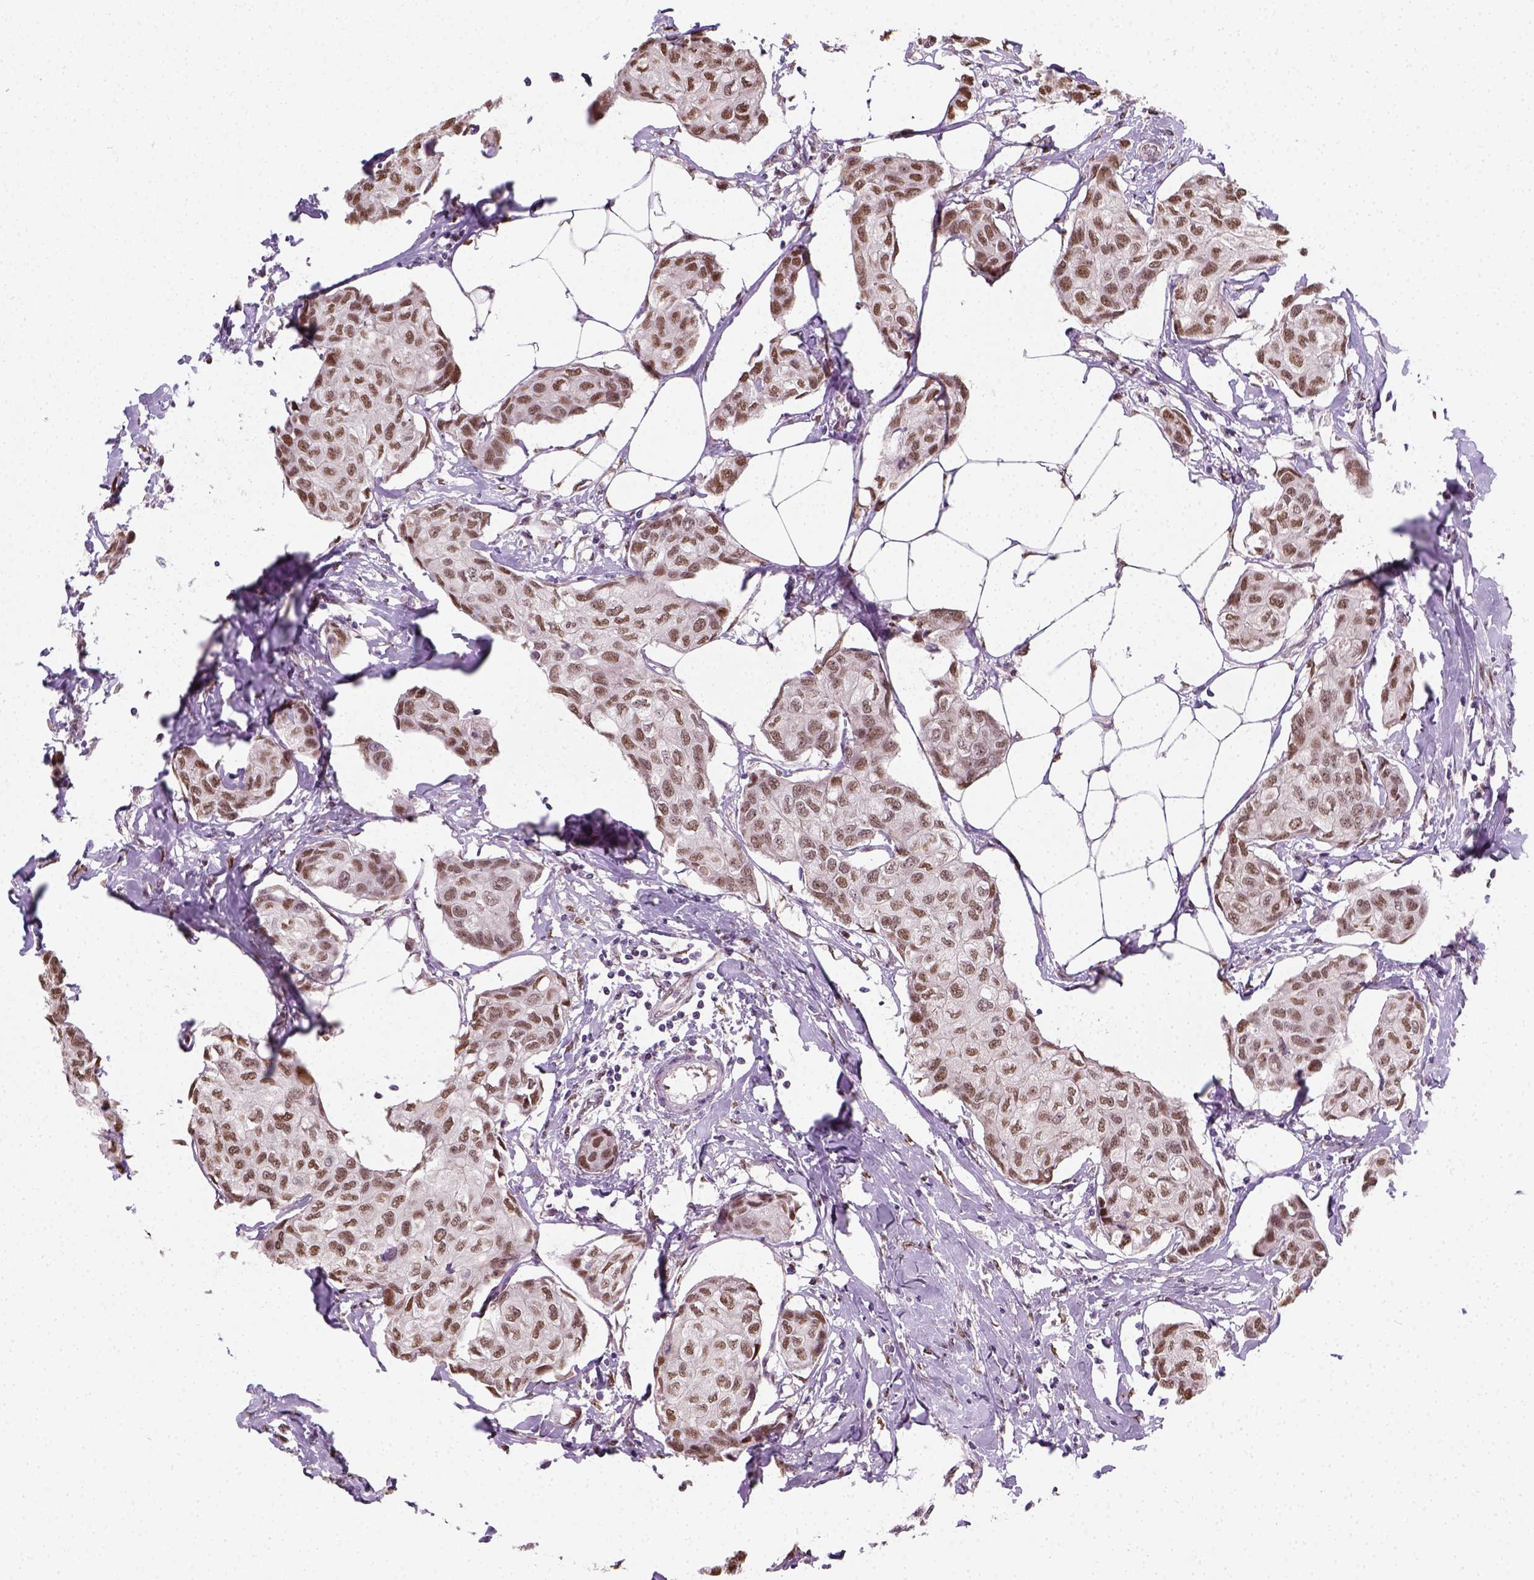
{"staining": {"intensity": "moderate", "quantity": ">75%", "location": "nuclear"}, "tissue": "breast cancer", "cell_type": "Tumor cells", "image_type": "cancer", "snomed": [{"axis": "morphology", "description": "Duct carcinoma"}, {"axis": "topography", "description": "Breast"}], "caption": "Breast invasive ductal carcinoma was stained to show a protein in brown. There is medium levels of moderate nuclear positivity in about >75% of tumor cells.", "gene": "C1orf112", "patient": {"sex": "female", "age": 80}}